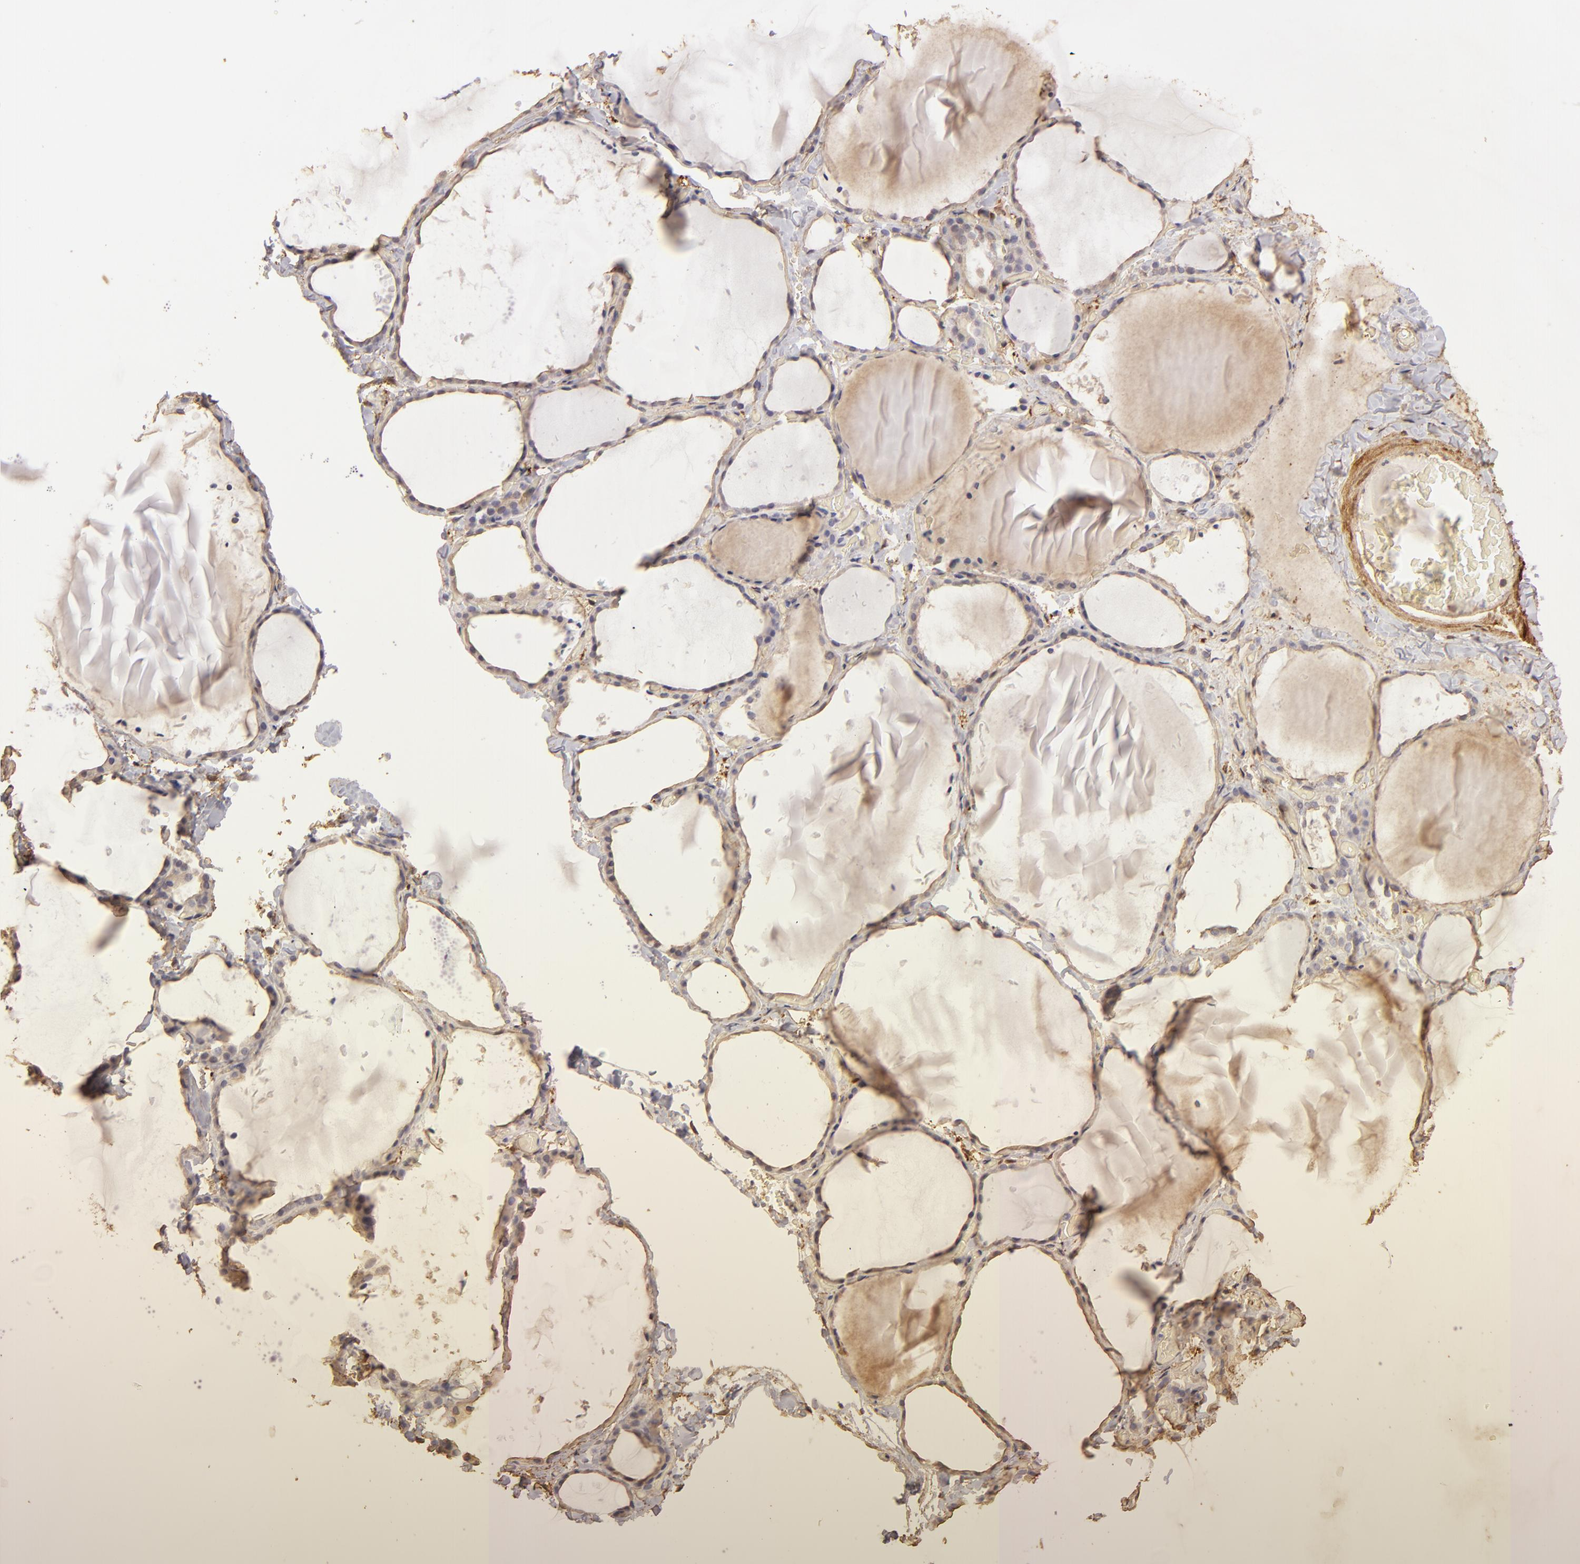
{"staining": {"intensity": "negative", "quantity": "none", "location": "none"}, "tissue": "thyroid gland", "cell_type": "Glandular cells", "image_type": "normal", "snomed": [{"axis": "morphology", "description": "Normal tissue, NOS"}, {"axis": "topography", "description": "Thyroid gland"}], "caption": "Immunohistochemistry of unremarkable human thyroid gland reveals no expression in glandular cells.", "gene": "HSPB6", "patient": {"sex": "female", "age": 22}}